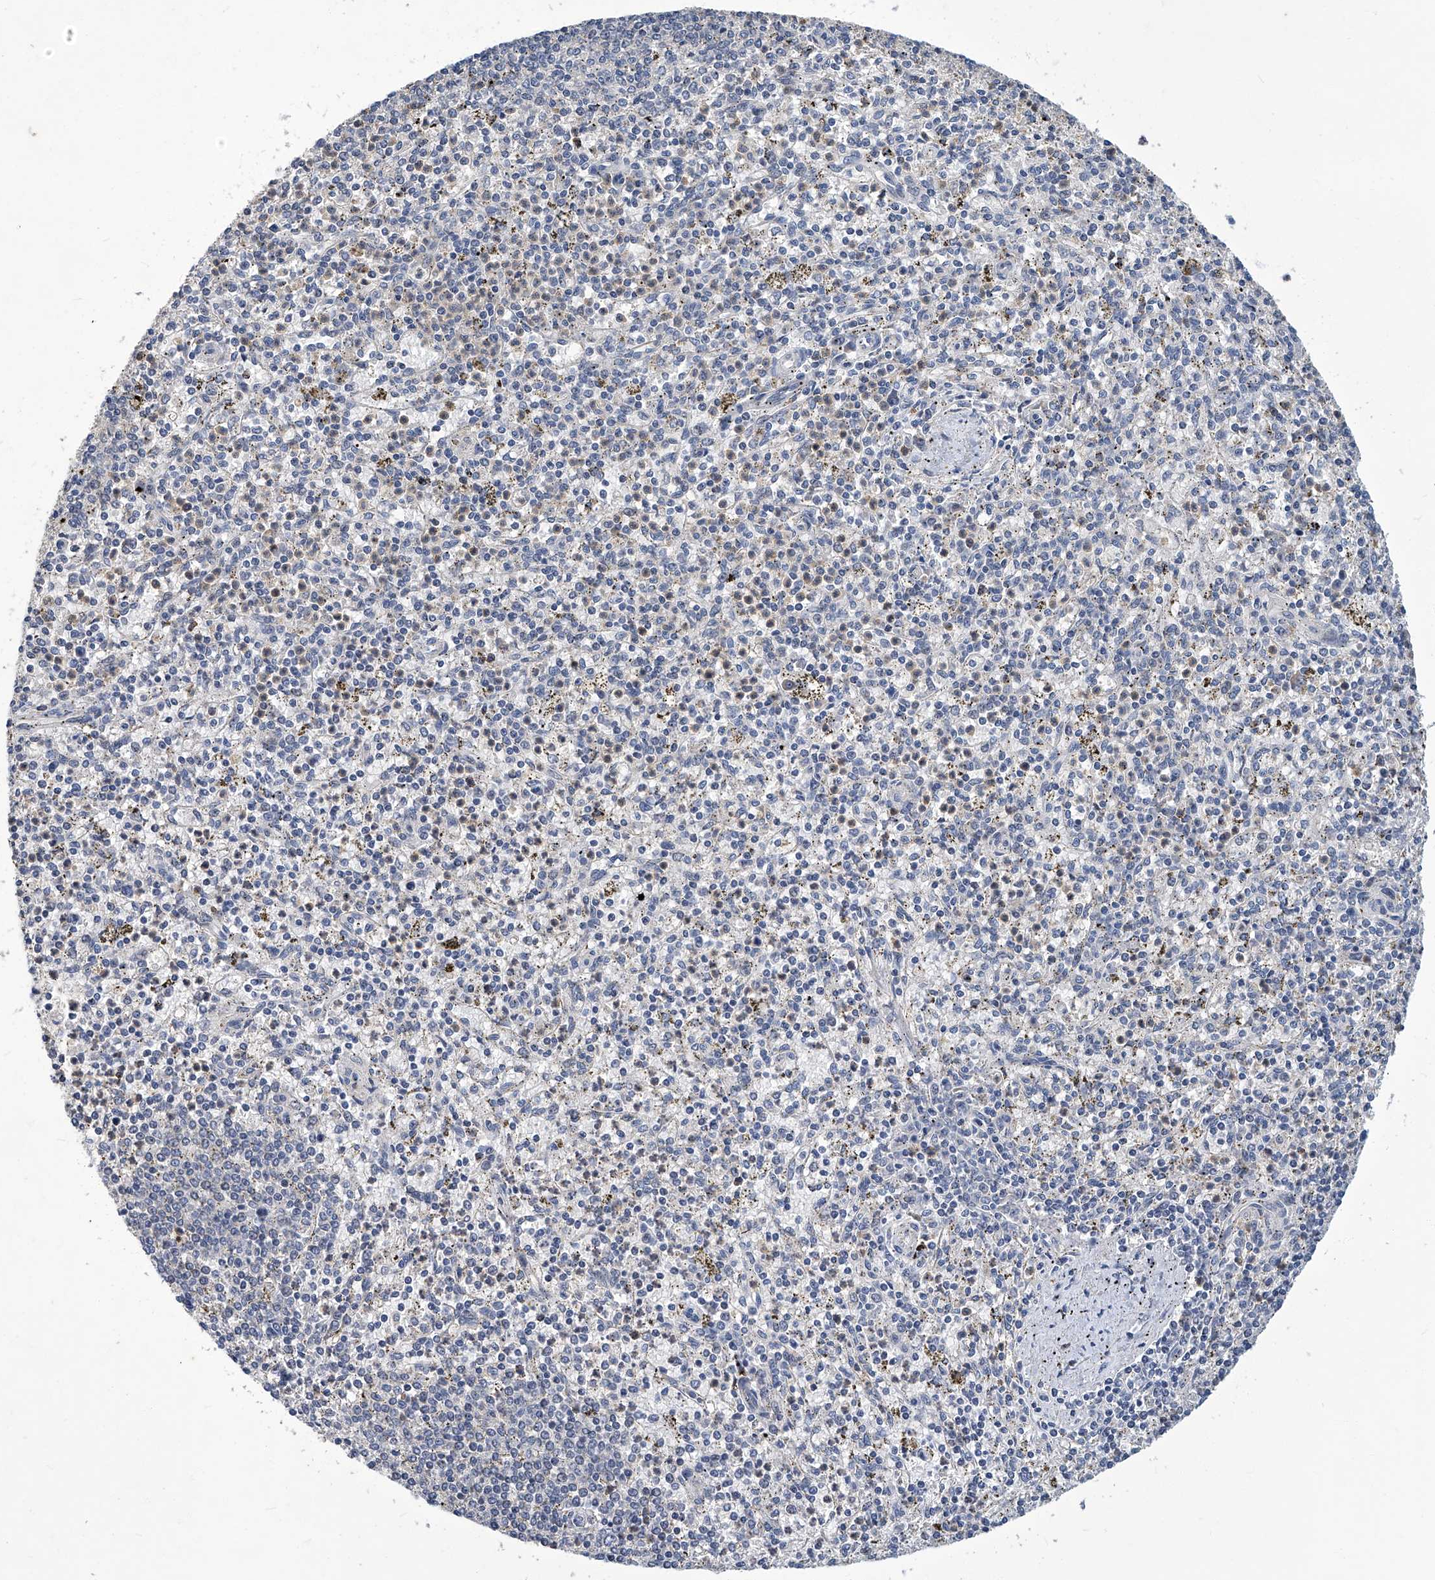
{"staining": {"intensity": "negative", "quantity": "none", "location": "none"}, "tissue": "spleen", "cell_type": "Cells in red pulp", "image_type": "normal", "snomed": [{"axis": "morphology", "description": "Normal tissue, NOS"}, {"axis": "topography", "description": "Spleen"}], "caption": "The histopathology image shows no significant positivity in cells in red pulp of spleen. (Immunohistochemistry (ihc), brightfield microscopy, high magnification).", "gene": "TGFBR1", "patient": {"sex": "male", "age": 72}}